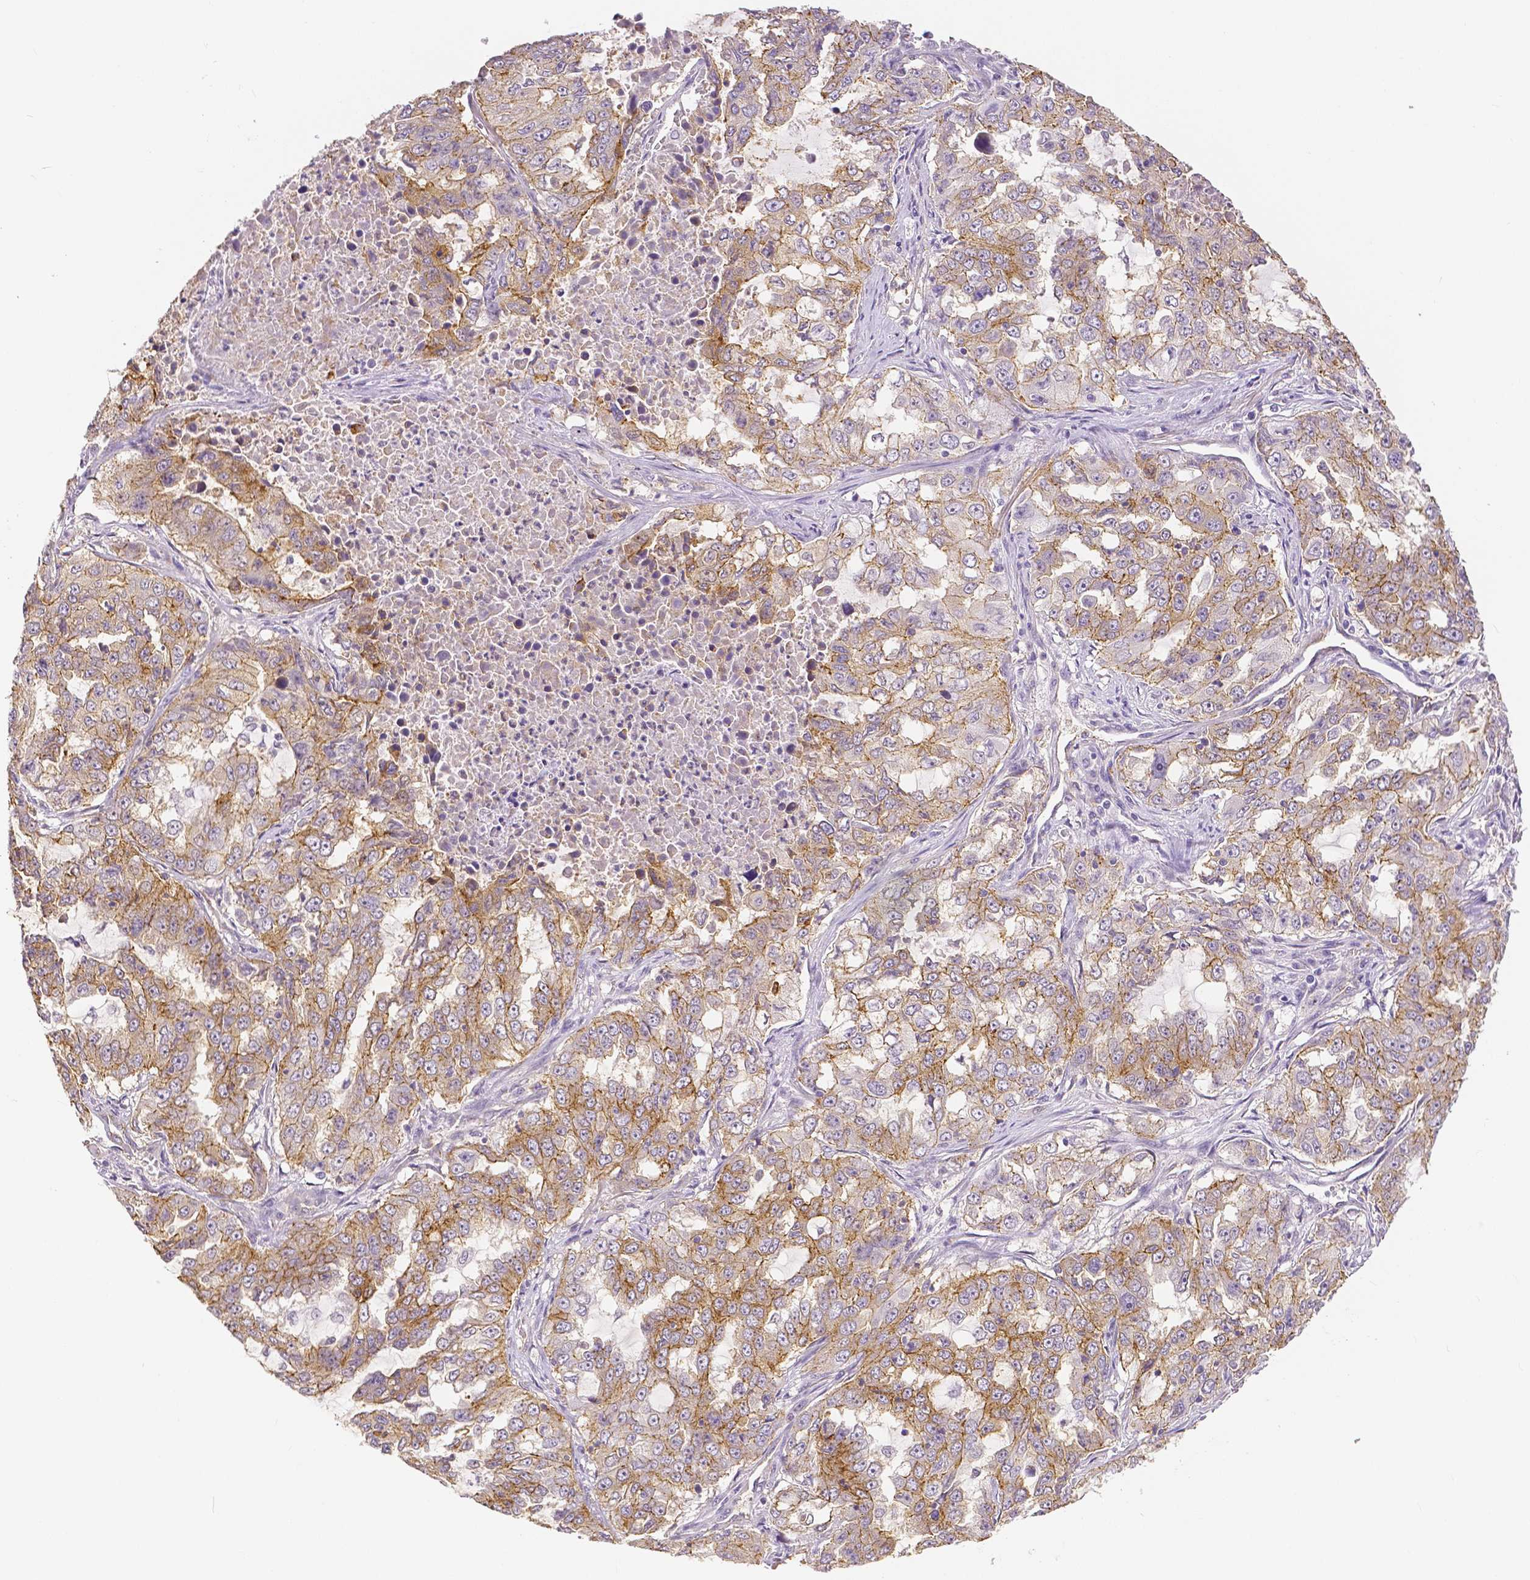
{"staining": {"intensity": "moderate", "quantity": ">75%", "location": "cytoplasmic/membranous"}, "tissue": "lung cancer", "cell_type": "Tumor cells", "image_type": "cancer", "snomed": [{"axis": "morphology", "description": "Adenocarcinoma, NOS"}, {"axis": "topography", "description": "Lung"}], "caption": "Adenocarcinoma (lung) stained with DAB immunohistochemistry (IHC) reveals medium levels of moderate cytoplasmic/membranous staining in about >75% of tumor cells.", "gene": "OCLN", "patient": {"sex": "female", "age": 61}}